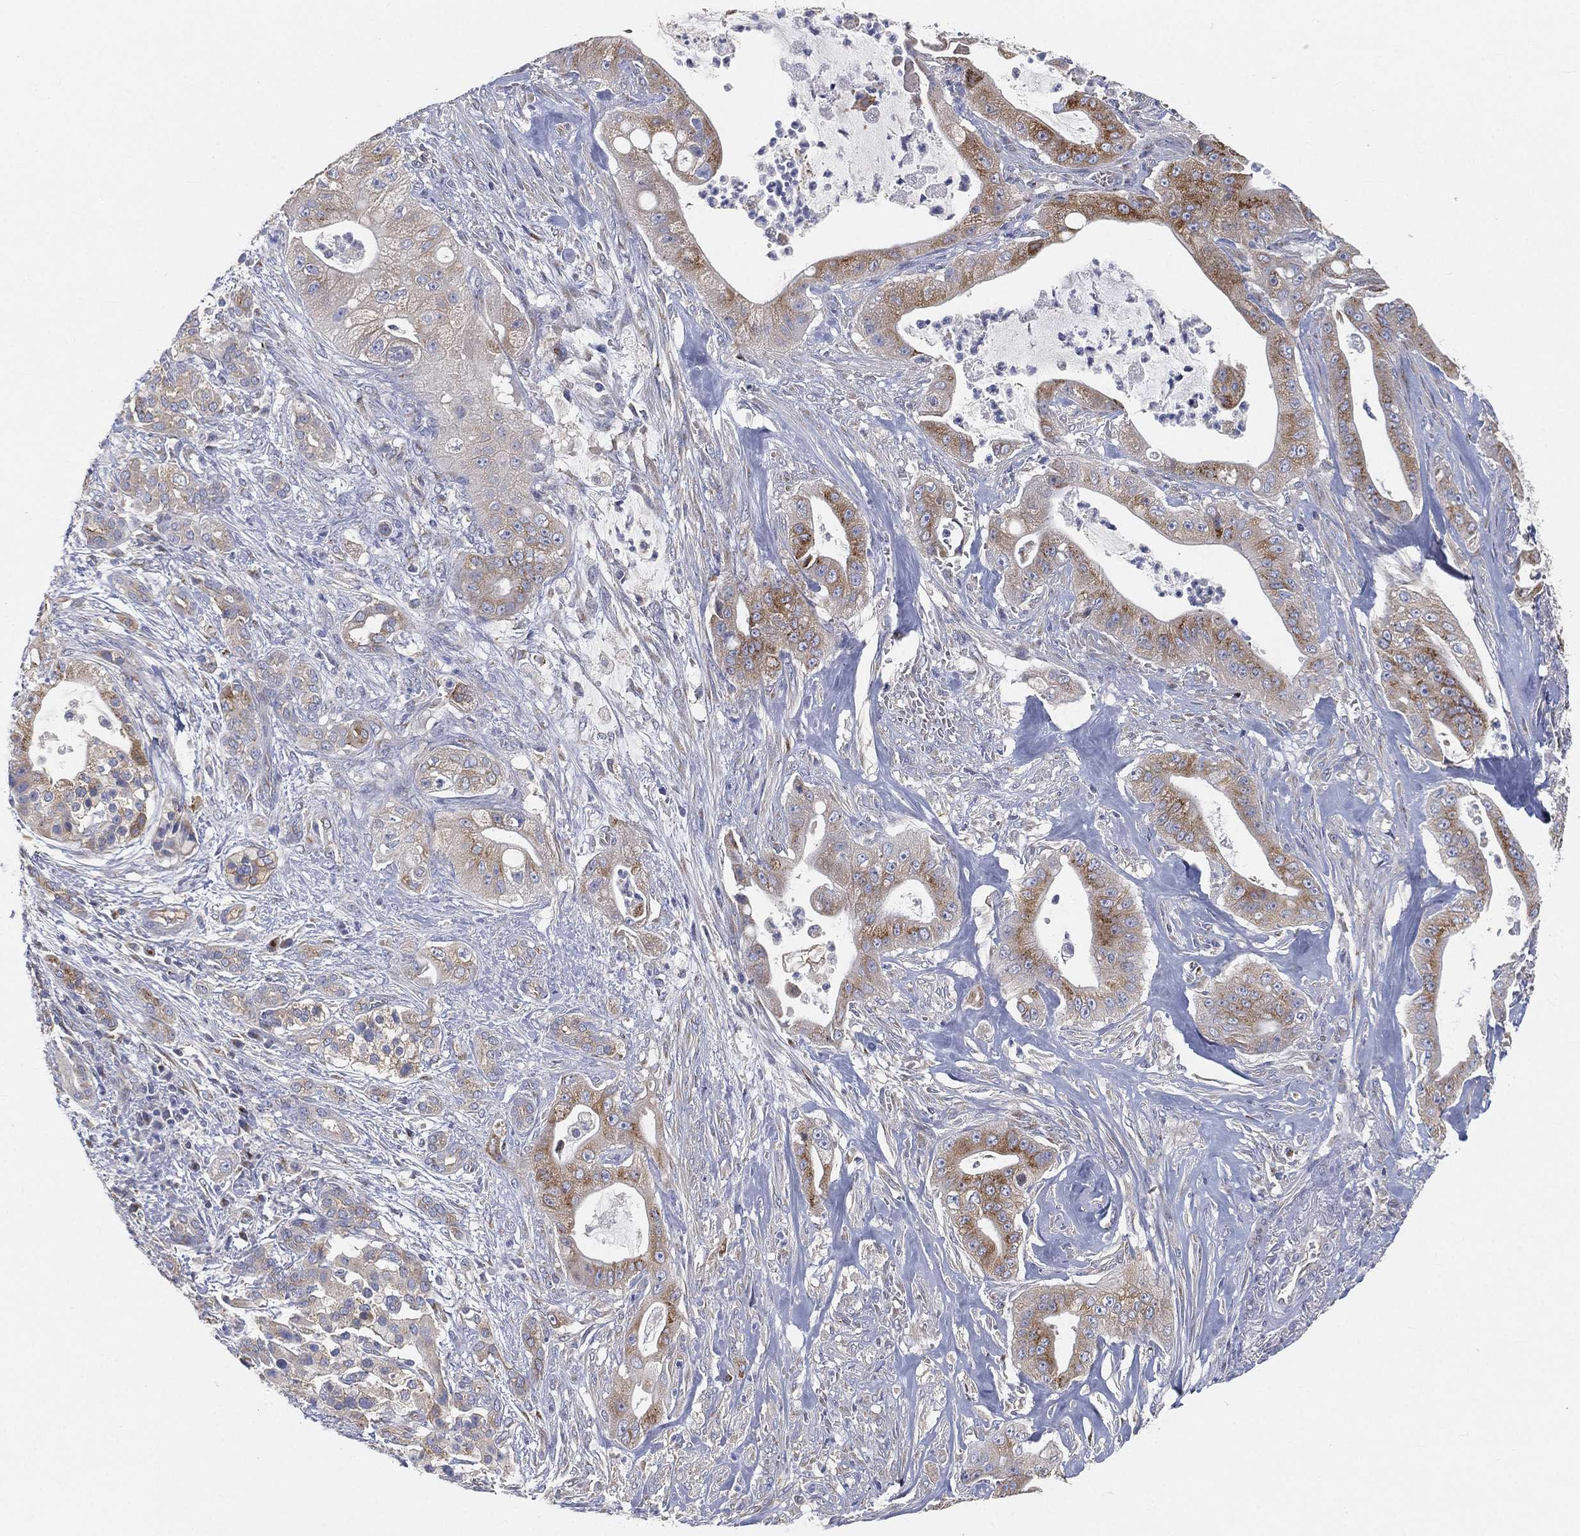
{"staining": {"intensity": "moderate", "quantity": "25%-75%", "location": "cytoplasmic/membranous"}, "tissue": "pancreatic cancer", "cell_type": "Tumor cells", "image_type": "cancer", "snomed": [{"axis": "morphology", "description": "Normal tissue, NOS"}, {"axis": "morphology", "description": "Inflammation, NOS"}, {"axis": "morphology", "description": "Adenocarcinoma, NOS"}, {"axis": "topography", "description": "Pancreas"}], "caption": "Immunohistochemistry (IHC) of pancreatic adenocarcinoma demonstrates medium levels of moderate cytoplasmic/membranous expression in approximately 25%-75% of tumor cells.", "gene": "TMEM25", "patient": {"sex": "male", "age": 57}}